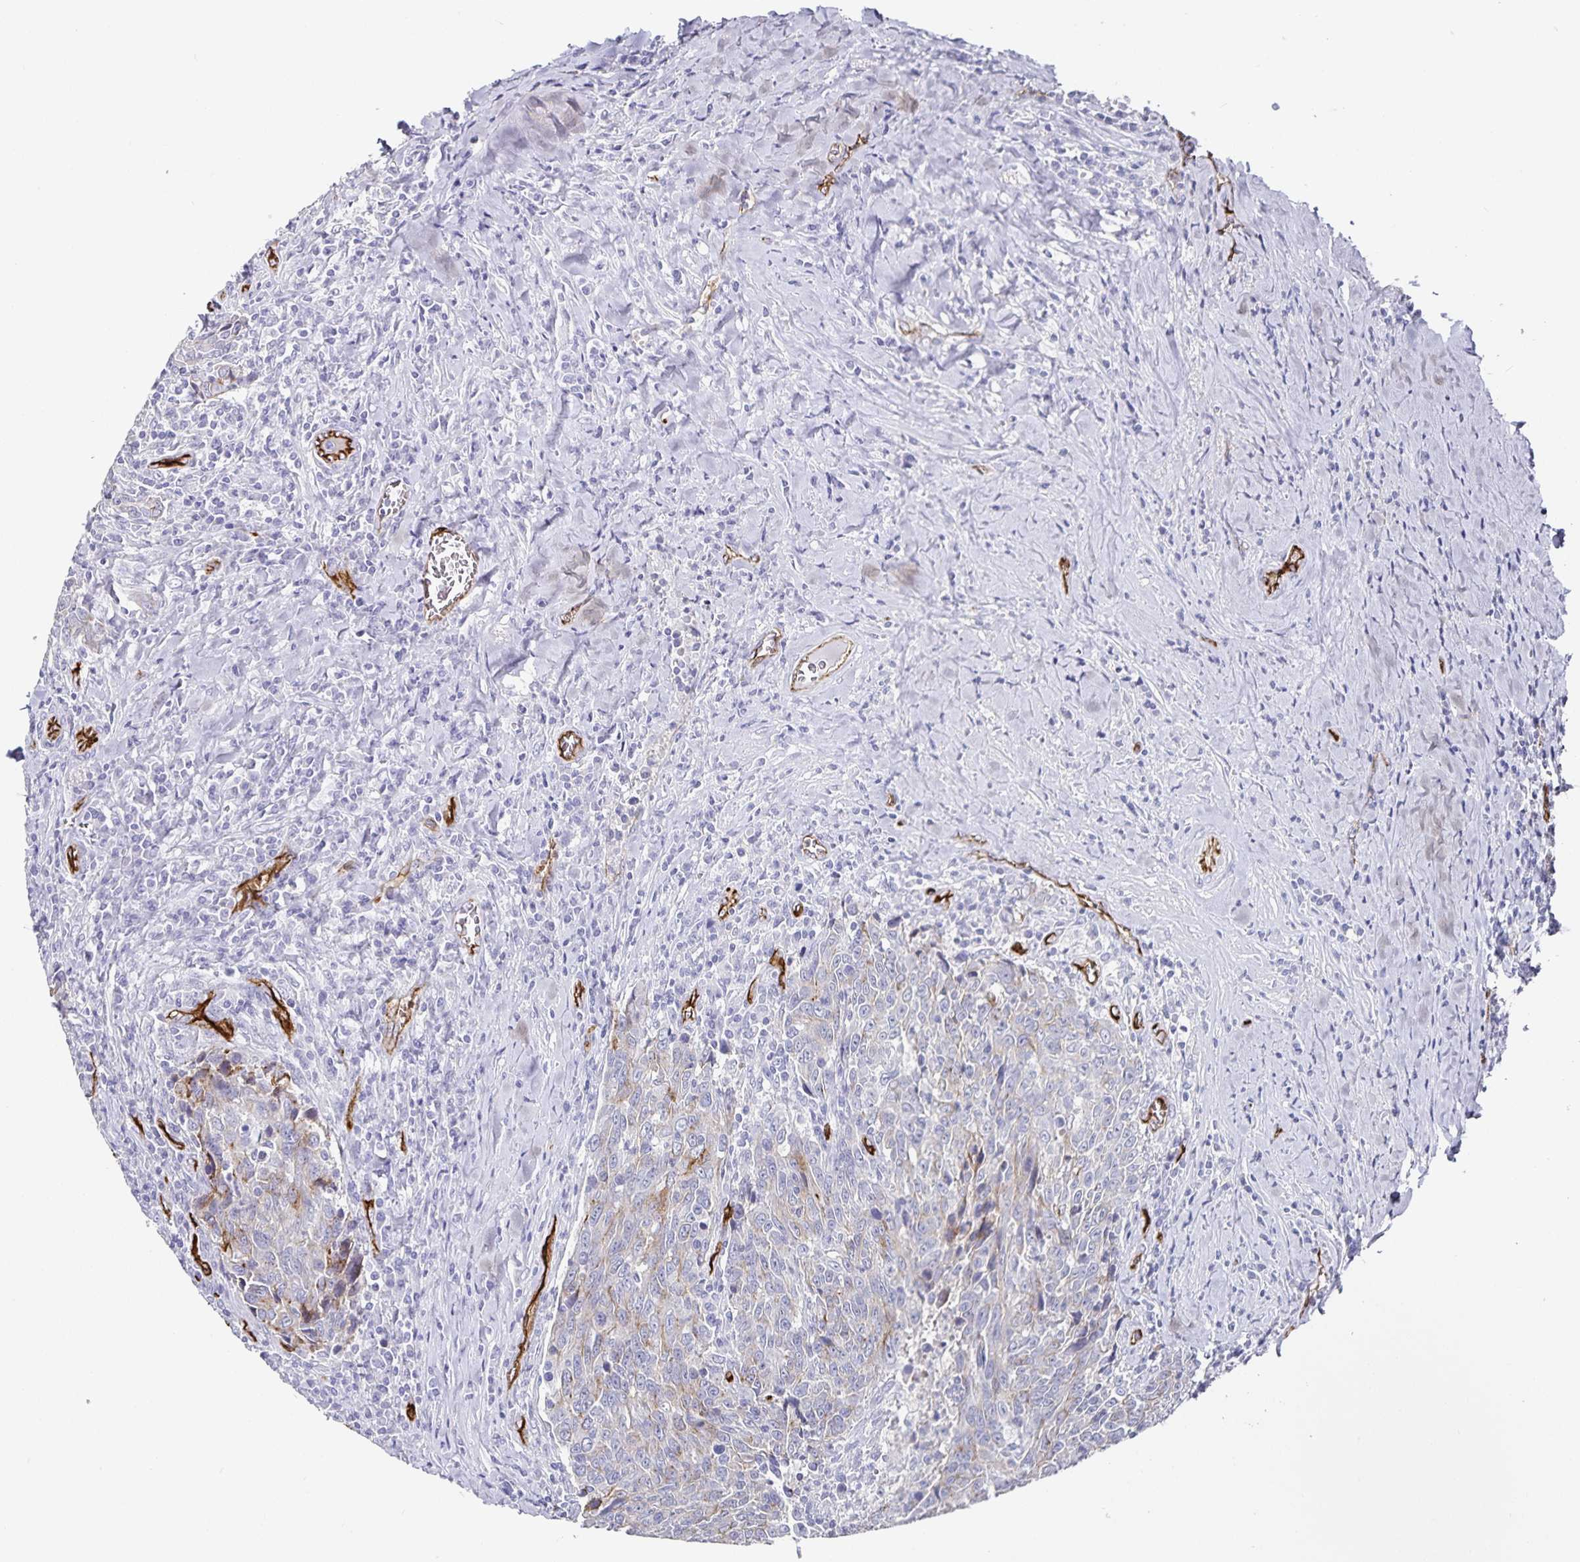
{"staining": {"intensity": "weak", "quantity": "<25%", "location": "cytoplasmic/membranous"}, "tissue": "breast cancer", "cell_type": "Tumor cells", "image_type": "cancer", "snomed": [{"axis": "morphology", "description": "Duct carcinoma"}, {"axis": "topography", "description": "Breast"}], "caption": "Tumor cells show no significant staining in breast infiltrating ductal carcinoma.", "gene": "PODXL", "patient": {"sex": "female", "age": 50}}